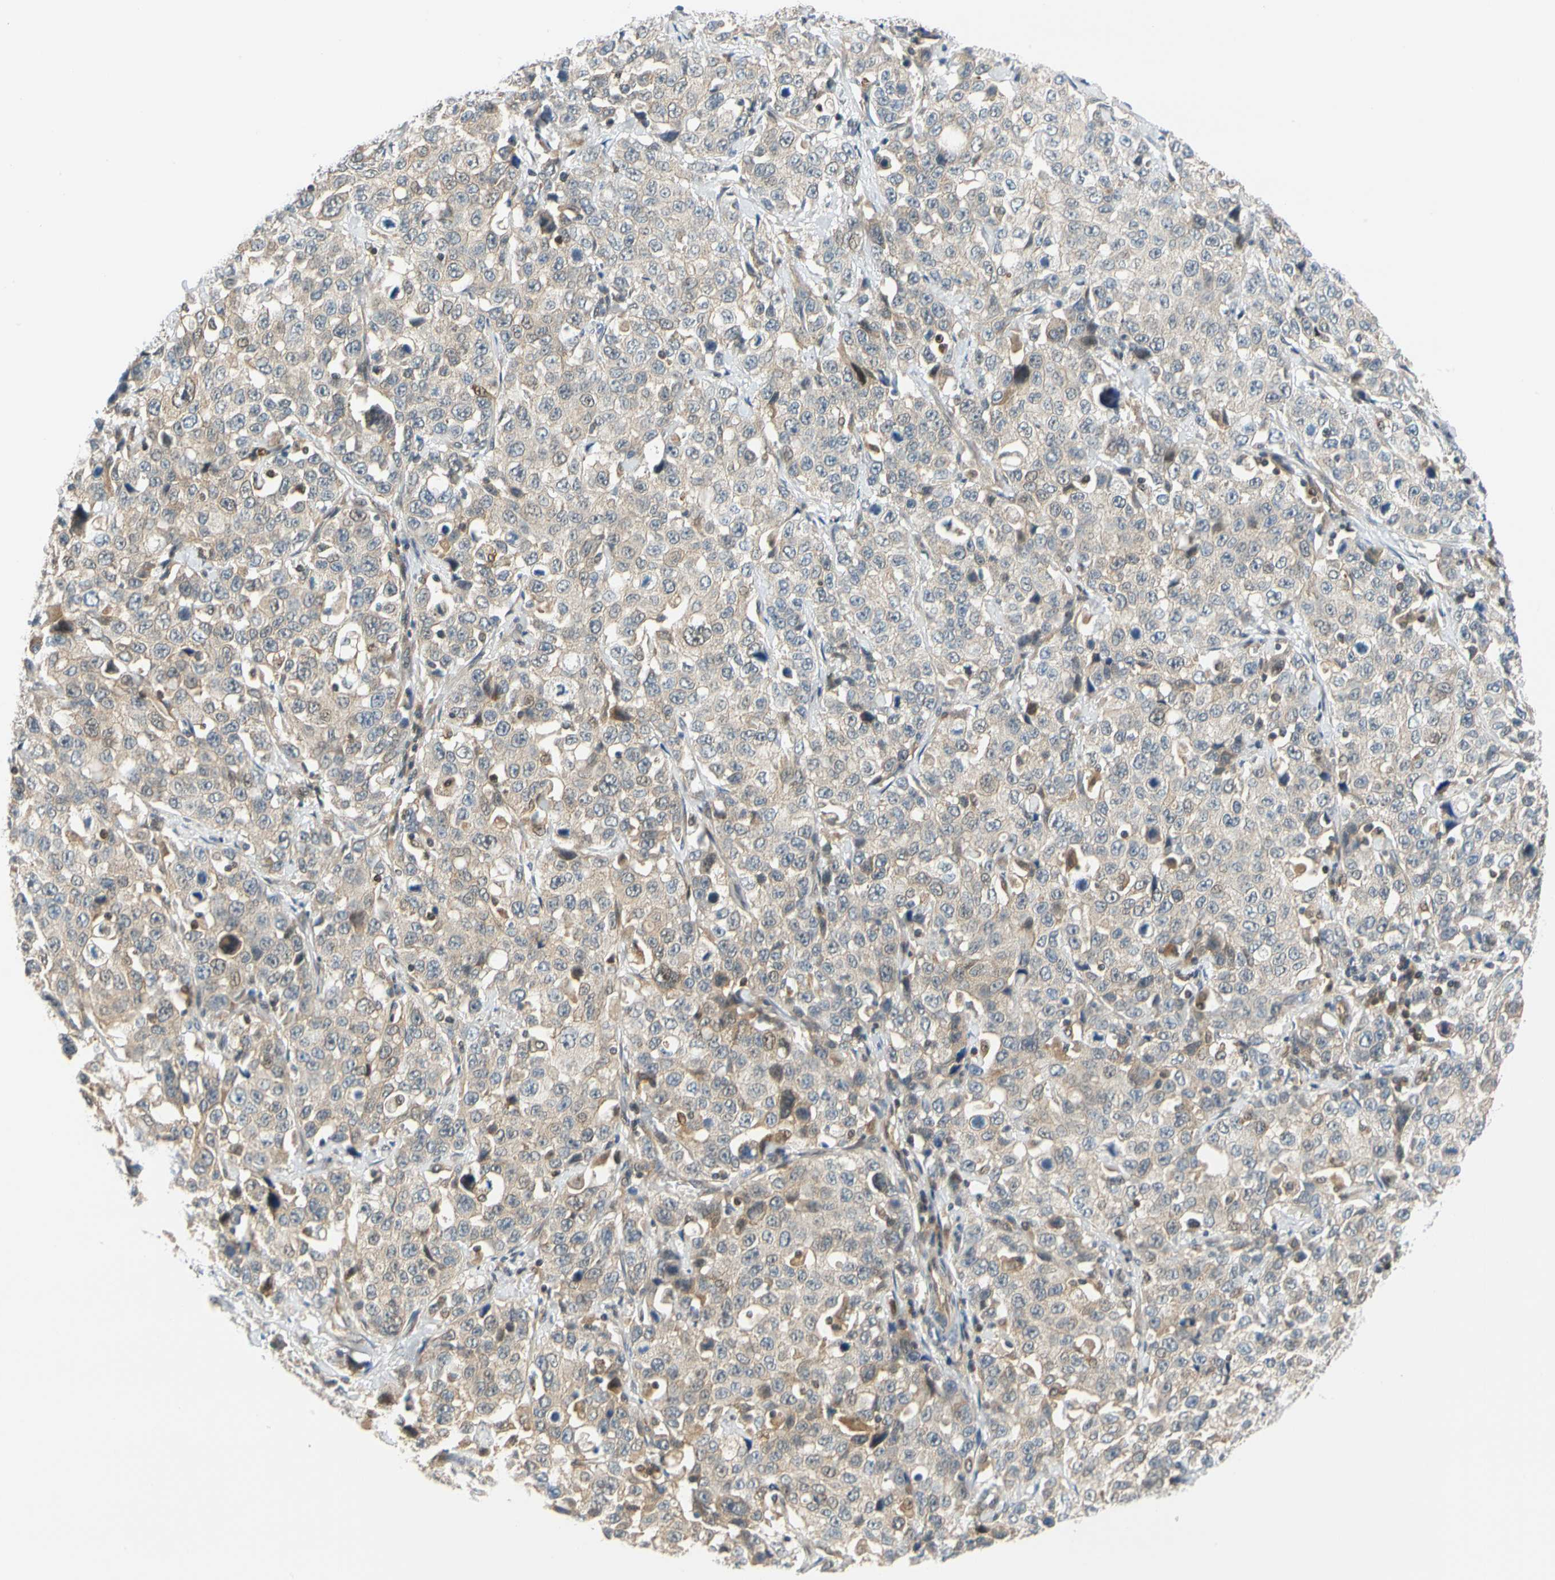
{"staining": {"intensity": "weak", "quantity": "<25%", "location": "cytoplasmic/membranous"}, "tissue": "stomach cancer", "cell_type": "Tumor cells", "image_type": "cancer", "snomed": [{"axis": "morphology", "description": "Normal tissue, NOS"}, {"axis": "morphology", "description": "Adenocarcinoma, NOS"}, {"axis": "topography", "description": "Stomach"}], "caption": "Tumor cells are negative for protein expression in human stomach cancer (adenocarcinoma). (DAB (3,3'-diaminobenzidine) immunohistochemistry, high magnification).", "gene": "MAPK9", "patient": {"sex": "male", "age": 48}}